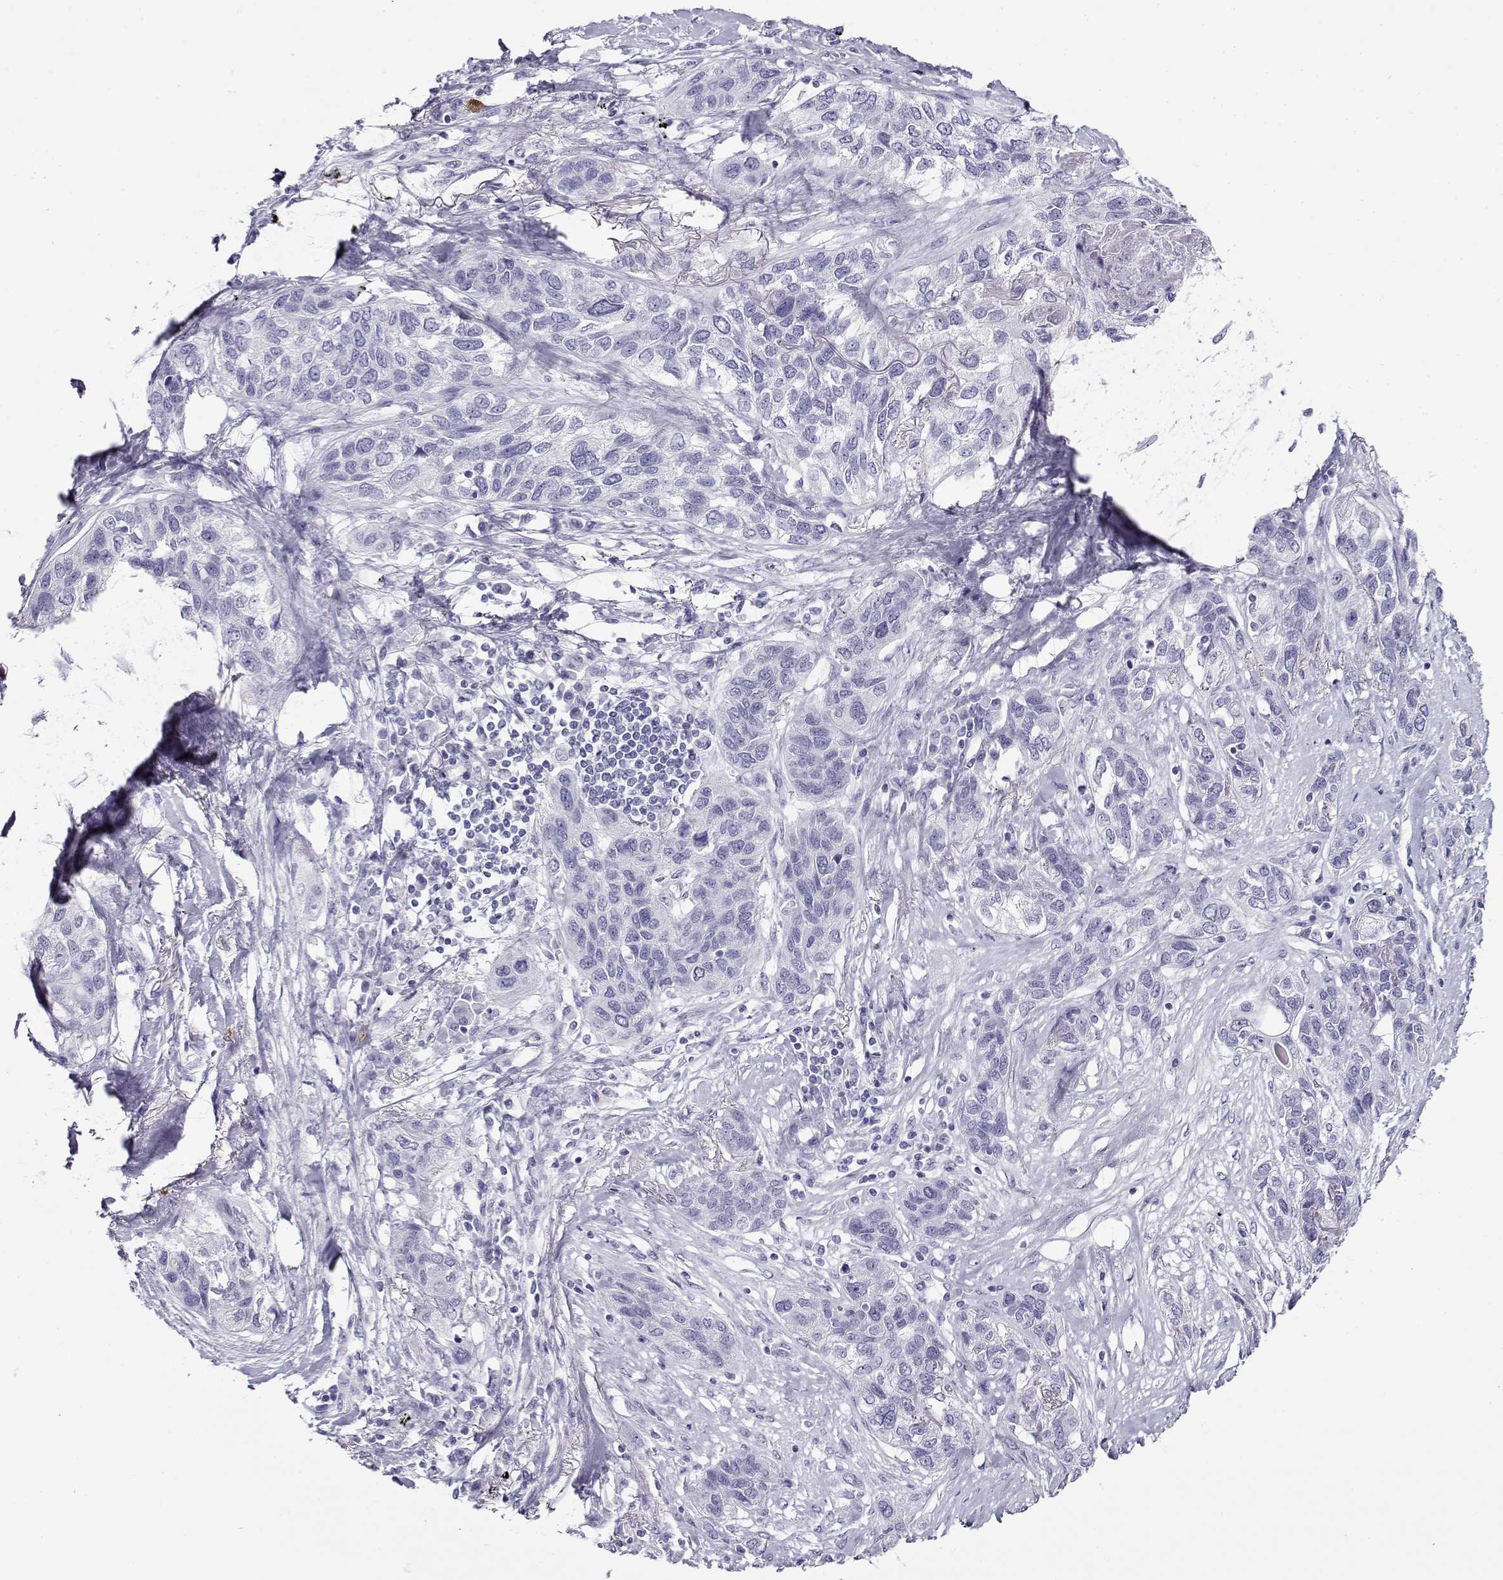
{"staining": {"intensity": "negative", "quantity": "none", "location": "none"}, "tissue": "lung cancer", "cell_type": "Tumor cells", "image_type": "cancer", "snomed": [{"axis": "morphology", "description": "Squamous cell carcinoma, NOS"}, {"axis": "topography", "description": "Lung"}], "caption": "This is a photomicrograph of immunohistochemistry (IHC) staining of lung cancer, which shows no expression in tumor cells.", "gene": "CABS1", "patient": {"sex": "female", "age": 70}}